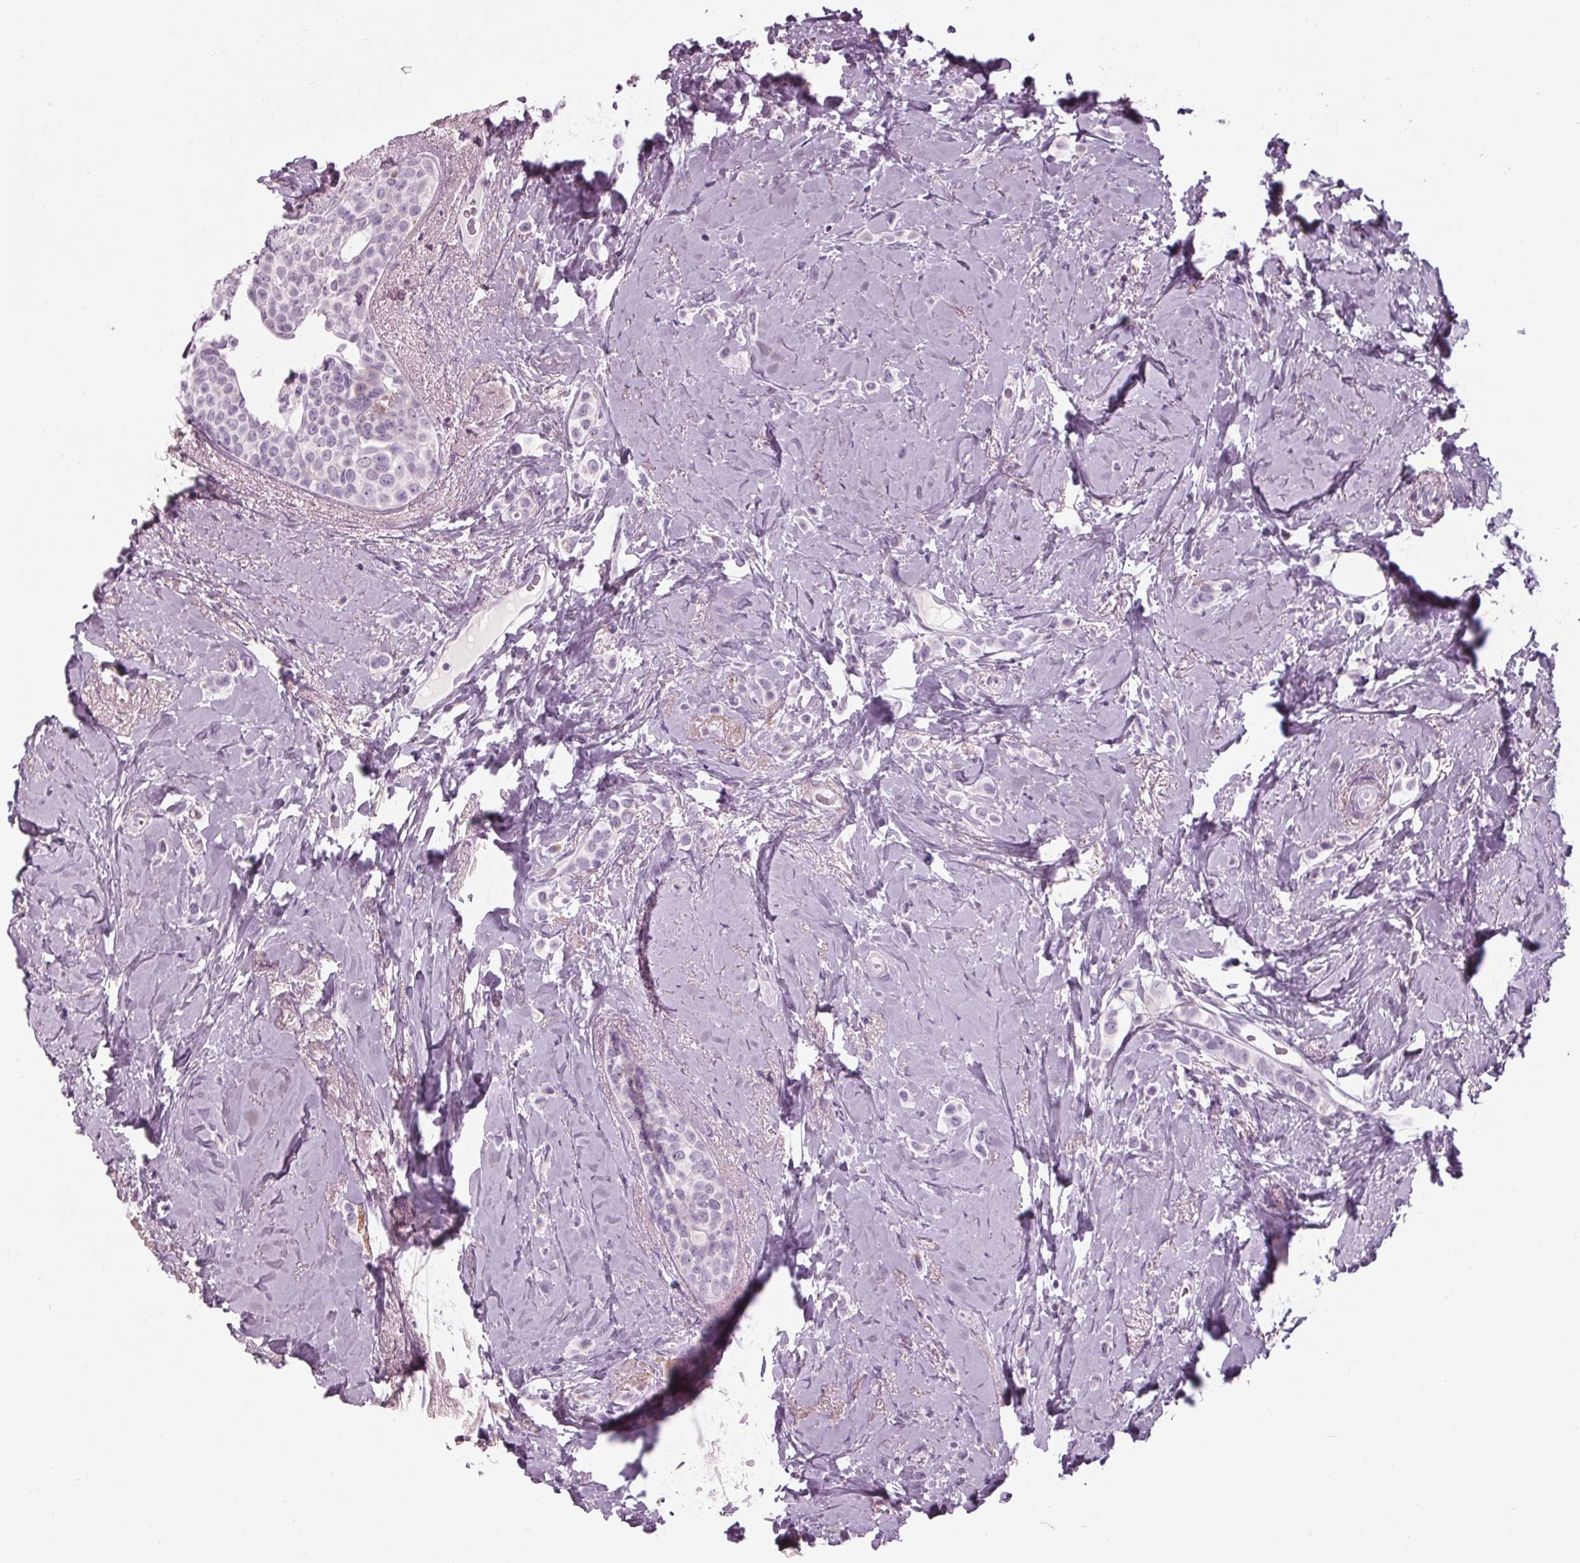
{"staining": {"intensity": "negative", "quantity": "none", "location": "none"}, "tissue": "breast cancer", "cell_type": "Tumor cells", "image_type": "cancer", "snomed": [{"axis": "morphology", "description": "Lobular carcinoma"}, {"axis": "topography", "description": "Breast"}], "caption": "A photomicrograph of human breast cancer is negative for staining in tumor cells.", "gene": "CYP3A43", "patient": {"sex": "female", "age": 66}}